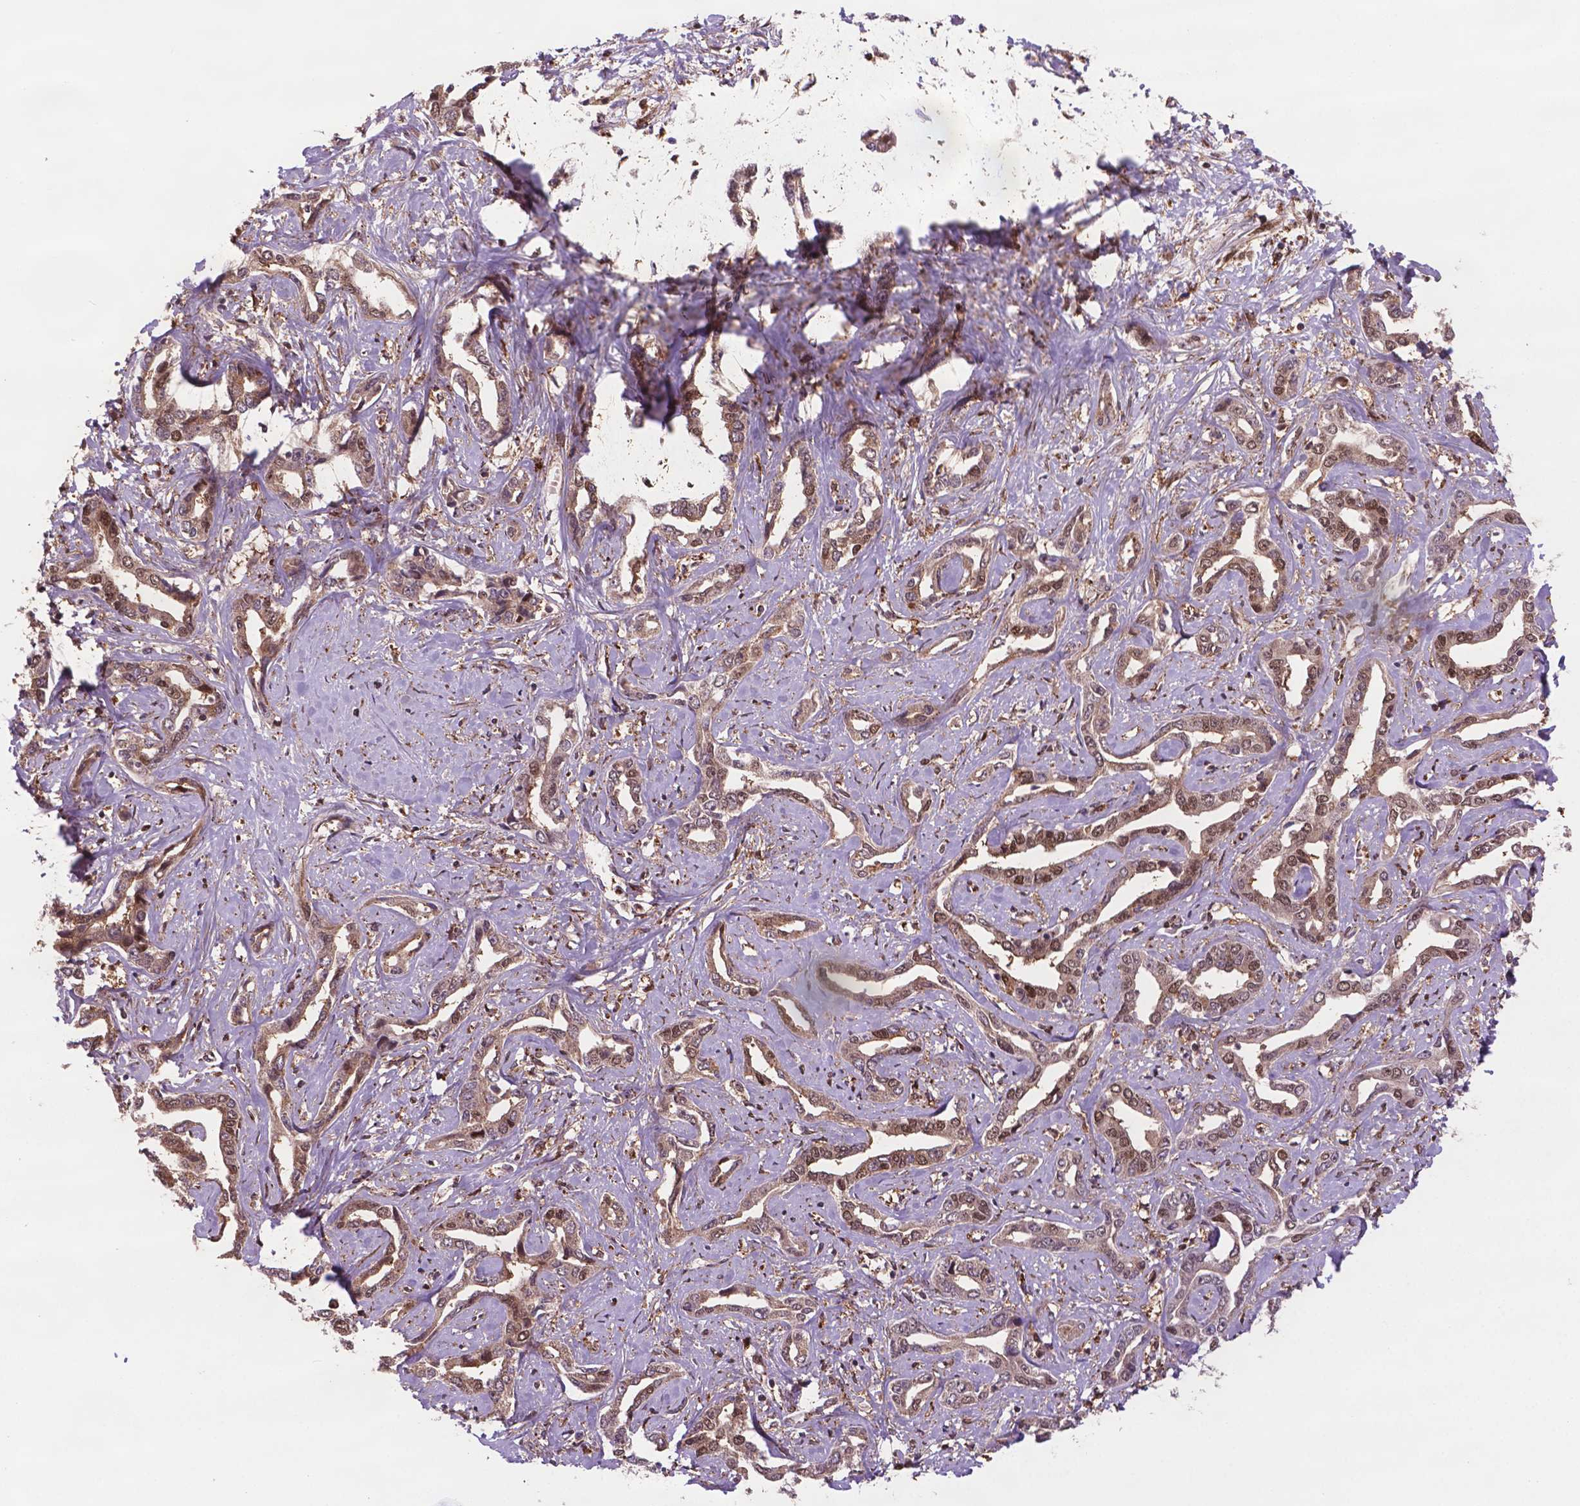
{"staining": {"intensity": "moderate", "quantity": "<25%", "location": "cytoplasmic/membranous,nuclear"}, "tissue": "liver cancer", "cell_type": "Tumor cells", "image_type": "cancer", "snomed": [{"axis": "morphology", "description": "Cholangiocarcinoma"}, {"axis": "topography", "description": "Liver"}], "caption": "Liver cancer tissue demonstrates moderate cytoplasmic/membranous and nuclear staining in approximately <25% of tumor cells", "gene": "PLIN3", "patient": {"sex": "male", "age": 59}}